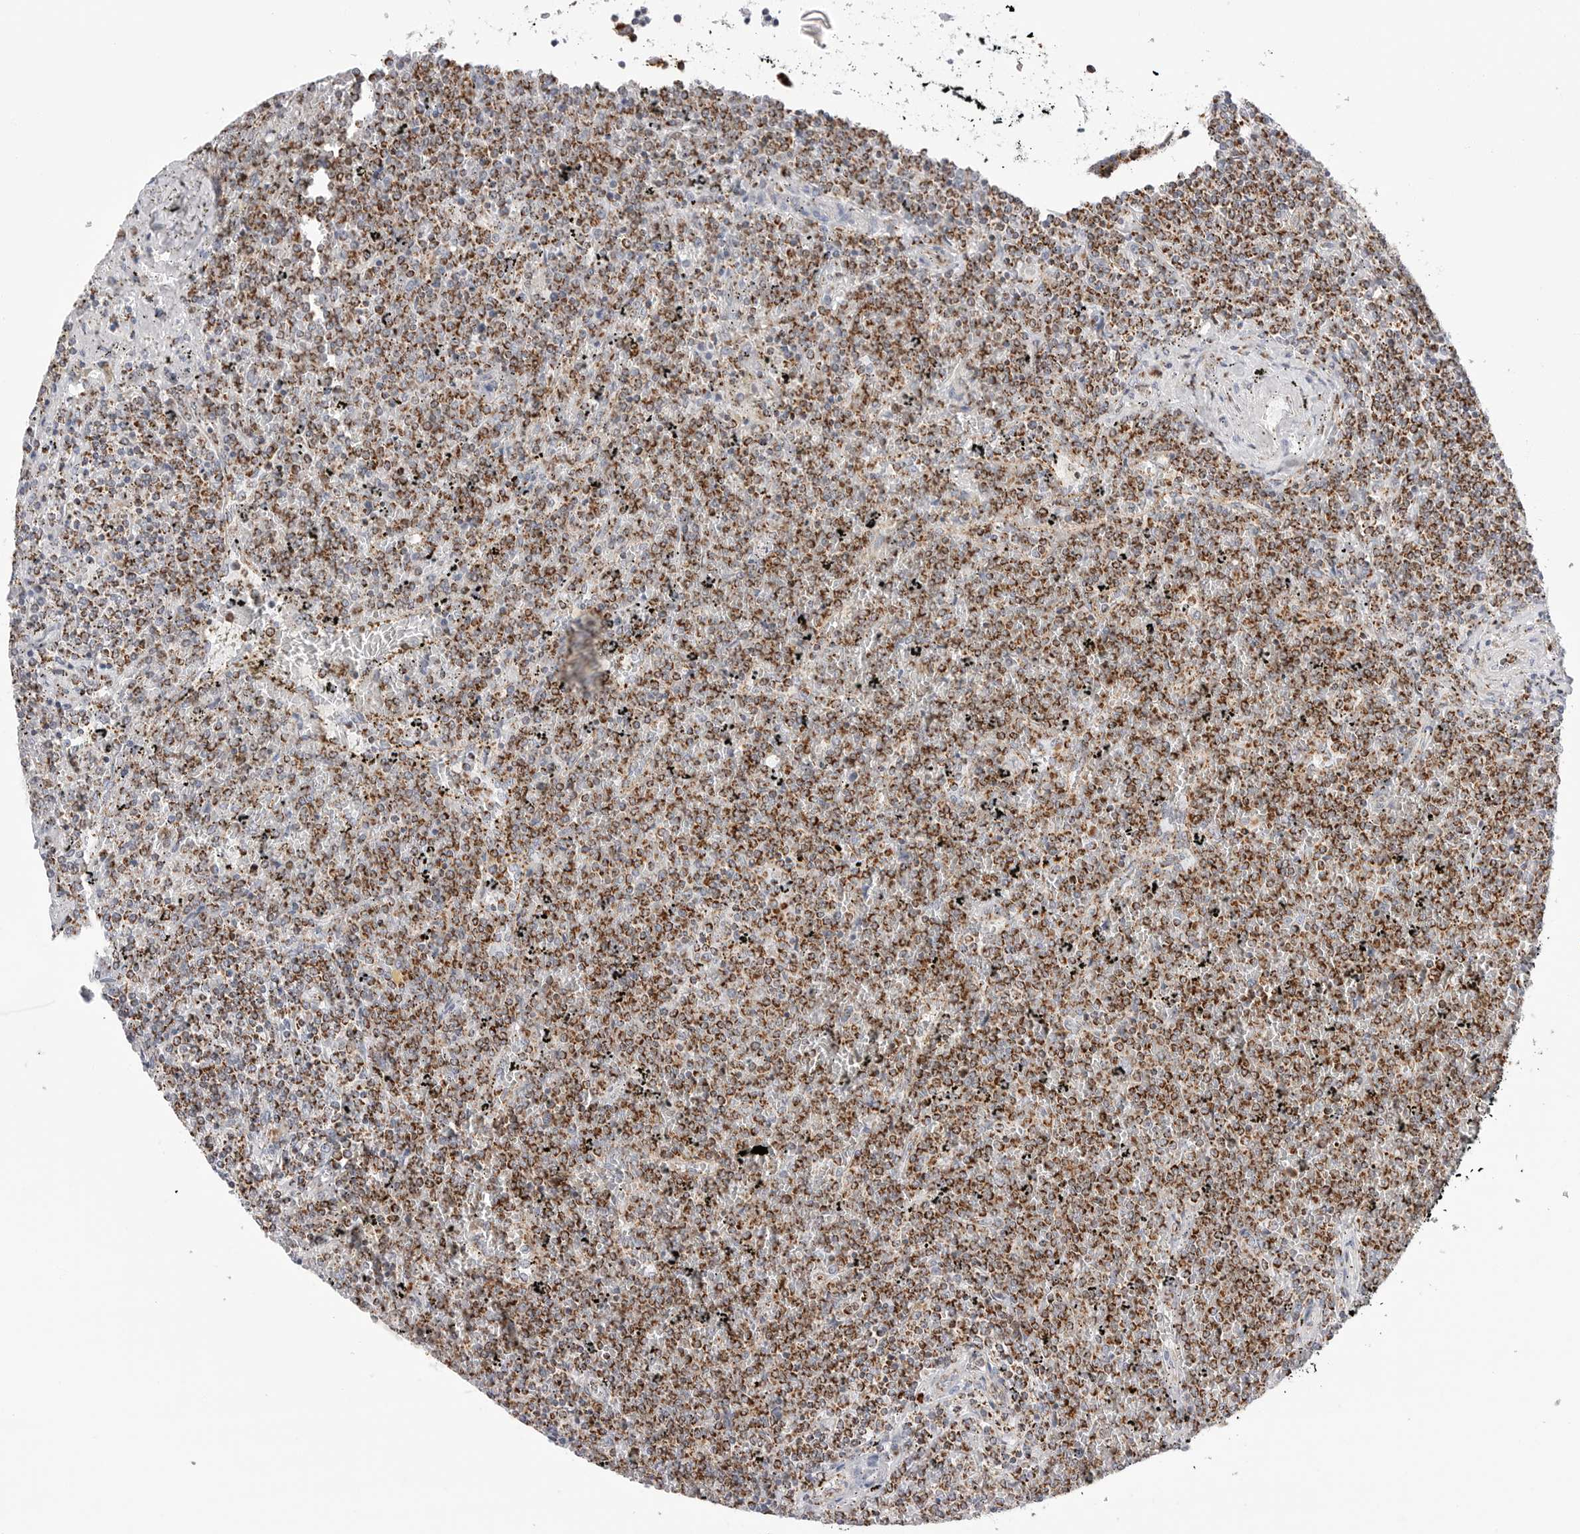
{"staining": {"intensity": "moderate", "quantity": ">75%", "location": "cytoplasmic/membranous"}, "tissue": "lymphoma", "cell_type": "Tumor cells", "image_type": "cancer", "snomed": [{"axis": "morphology", "description": "Malignant lymphoma, non-Hodgkin's type, Low grade"}, {"axis": "topography", "description": "Spleen"}], "caption": "Protein expression analysis of human low-grade malignant lymphoma, non-Hodgkin's type reveals moderate cytoplasmic/membranous staining in about >75% of tumor cells.", "gene": "ATP5IF1", "patient": {"sex": "female", "age": 19}}